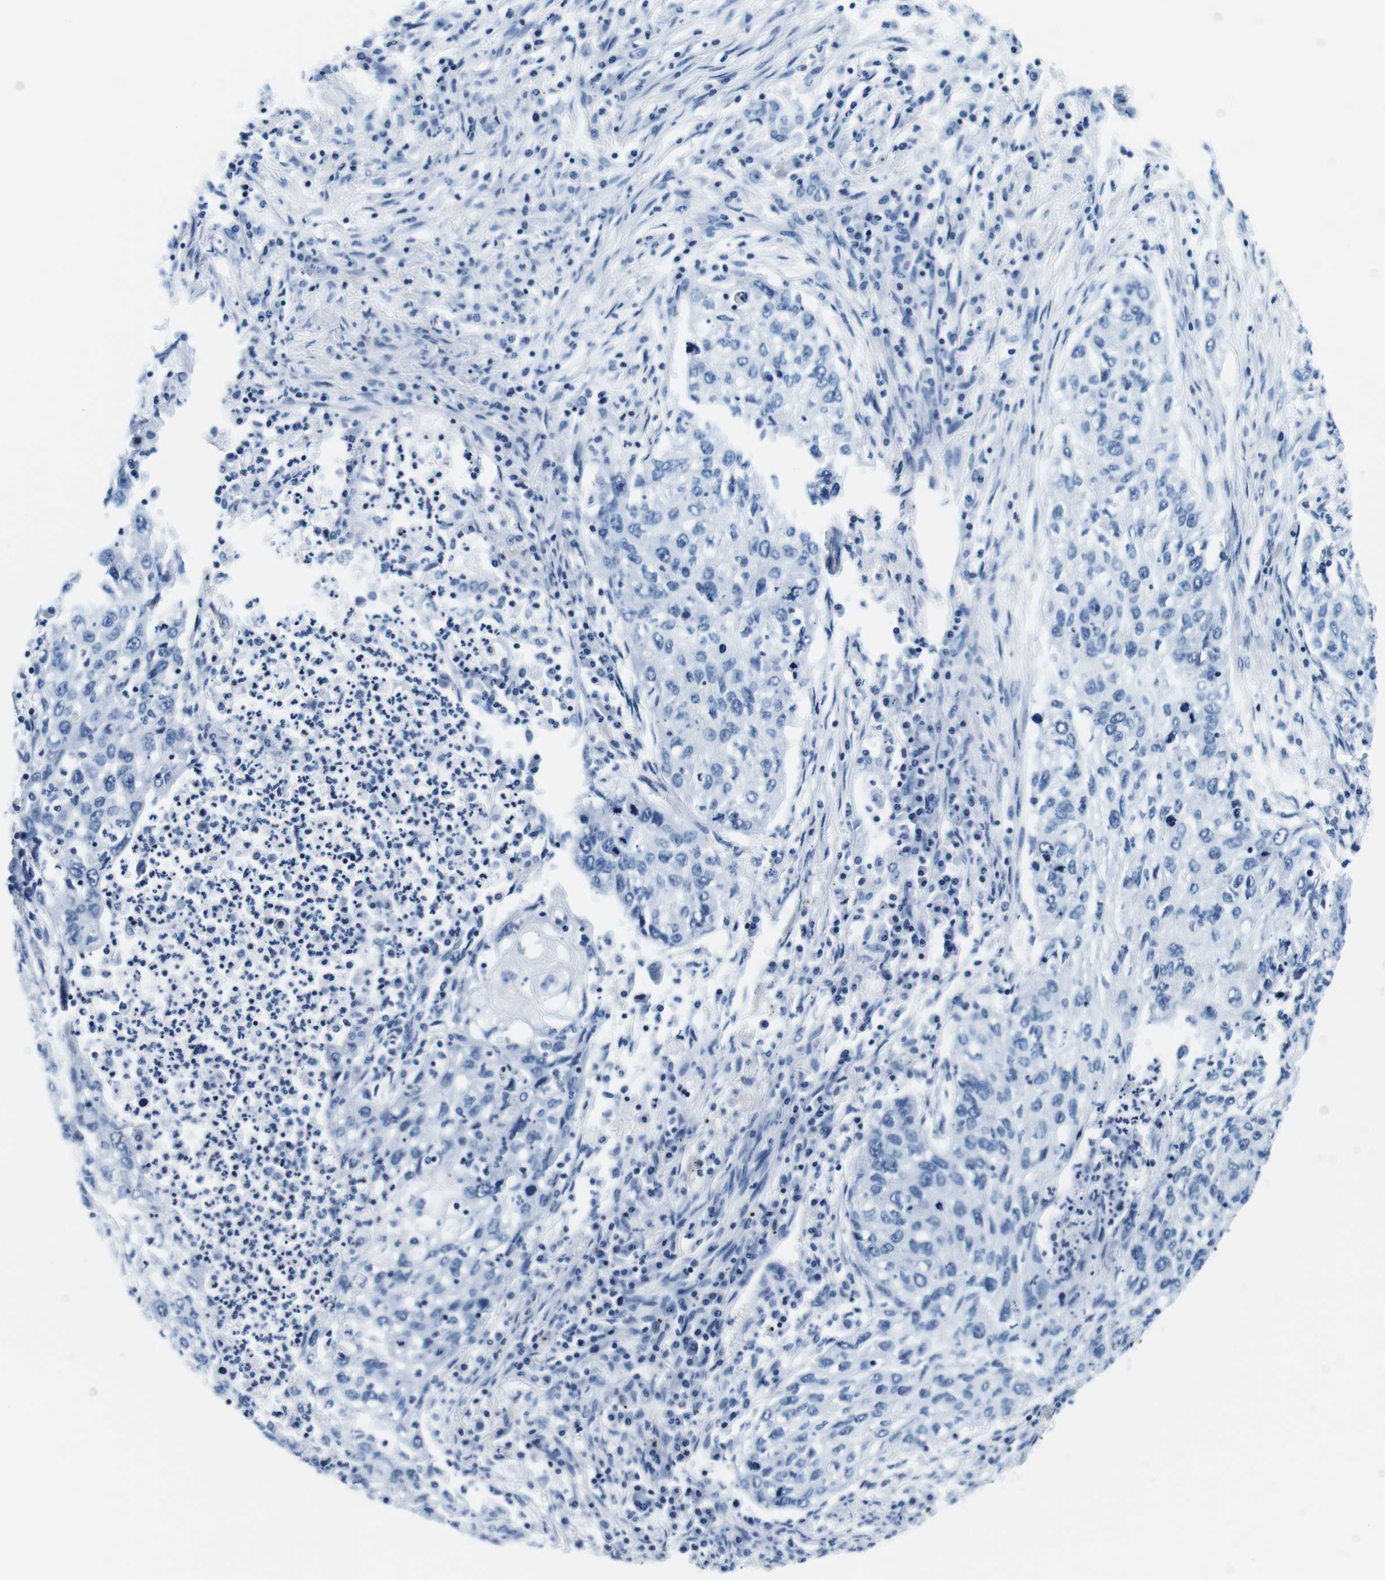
{"staining": {"intensity": "negative", "quantity": "none", "location": "none"}, "tissue": "lung cancer", "cell_type": "Tumor cells", "image_type": "cancer", "snomed": [{"axis": "morphology", "description": "Squamous cell carcinoma, NOS"}, {"axis": "topography", "description": "Lung"}], "caption": "Immunohistochemical staining of human lung squamous cell carcinoma displays no significant expression in tumor cells. (Immunohistochemistry, brightfield microscopy, high magnification).", "gene": "ELANE", "patient": {"sex": "female", "age": 63}}